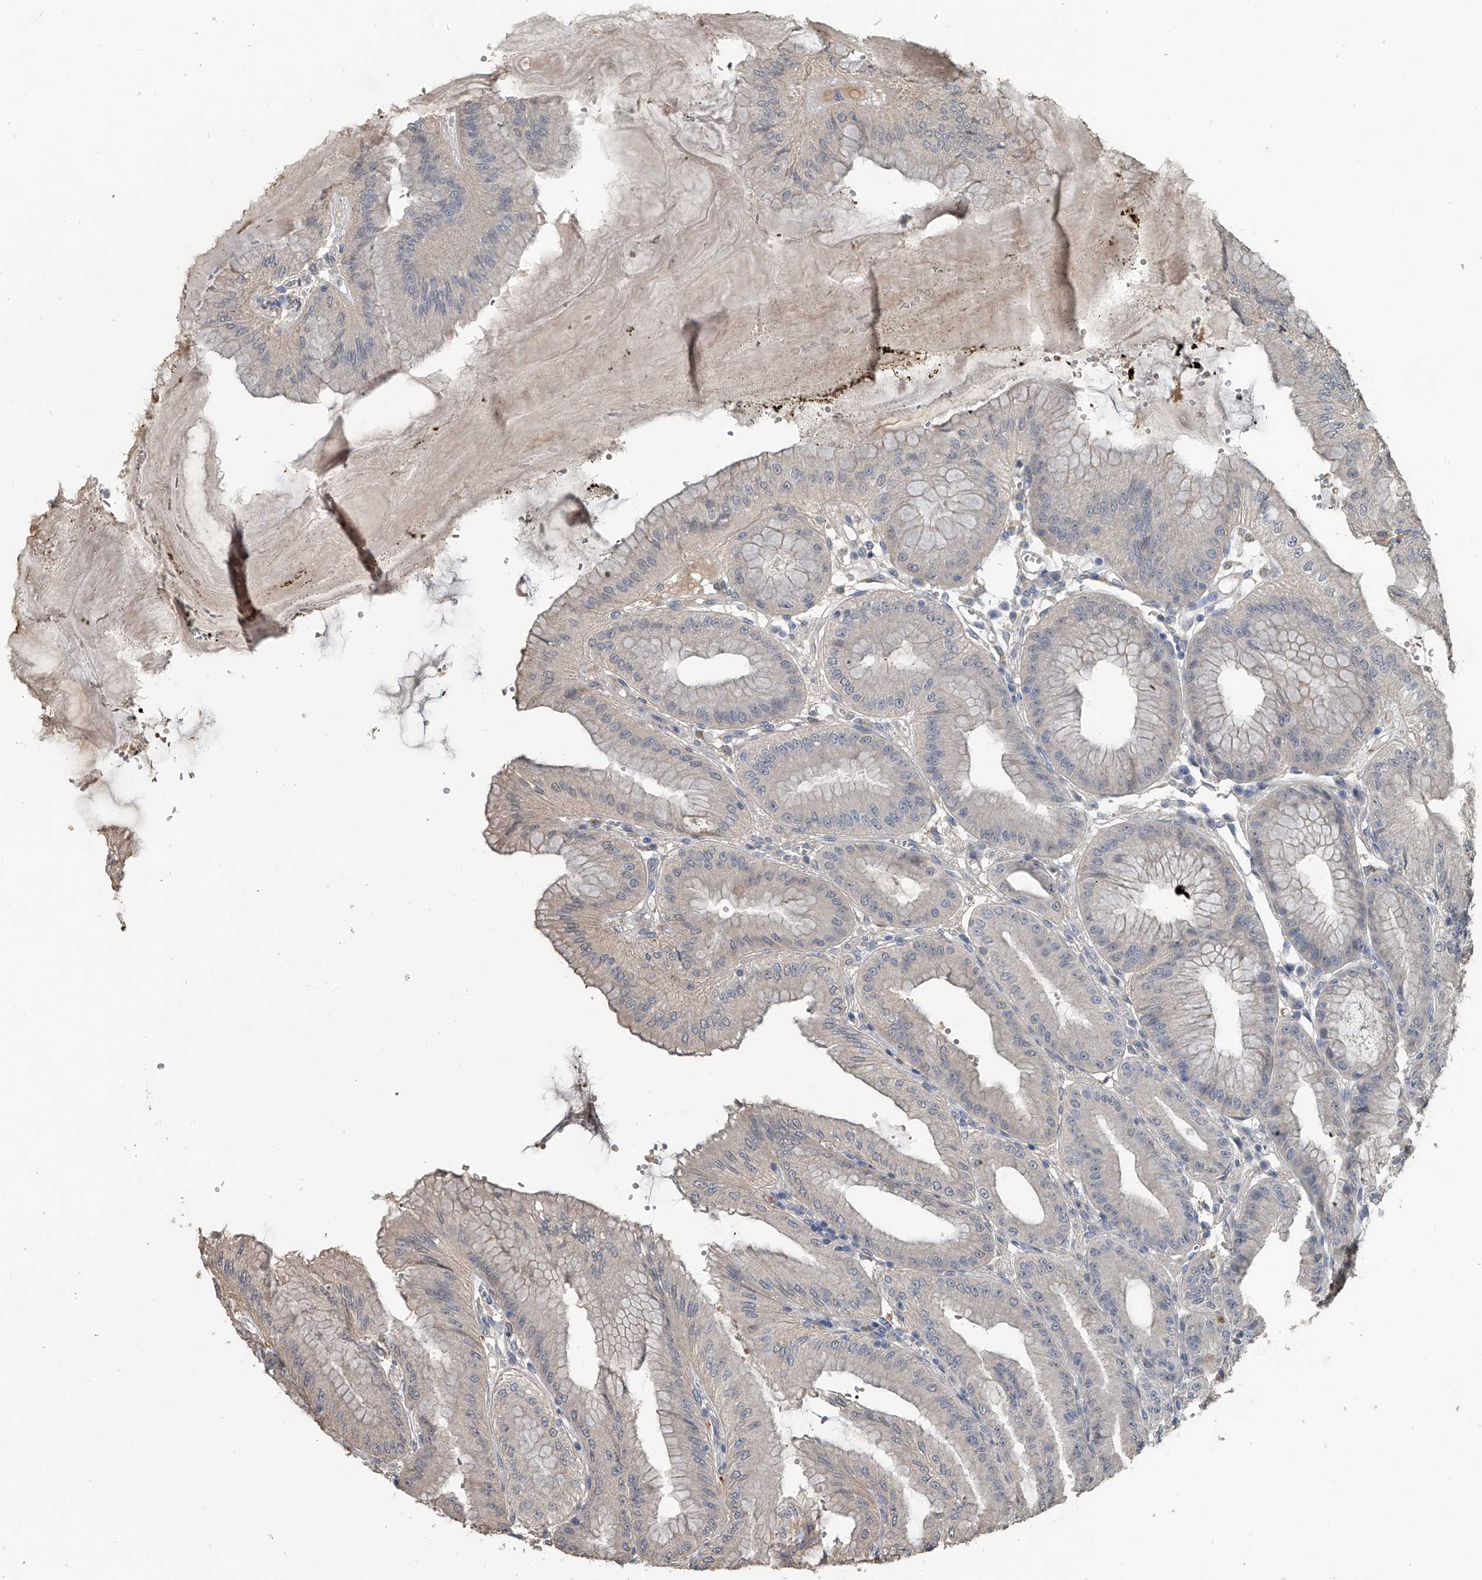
{"staining": {"intensity": "weak", "quantity": "25%-75%", "location": "cytoplasmic/membranous"}, "tissue": "stomach", "cell_type": "Glandular cells", "image_type": "normal", "snomed": [{"axis": "morphology", "description": "Normal tissue, NOS"}, {"axis": "topography", "description": "Stomach, lower"}], "caption": "About 25%-75% of glandular cells in benign human stomach reveal weak cytoplasmic/membranous protein positivity as visualized by brown immunohistochemical staining.", "gene": "DOCK9", "patient": {"sex": "male", "age": 71}}